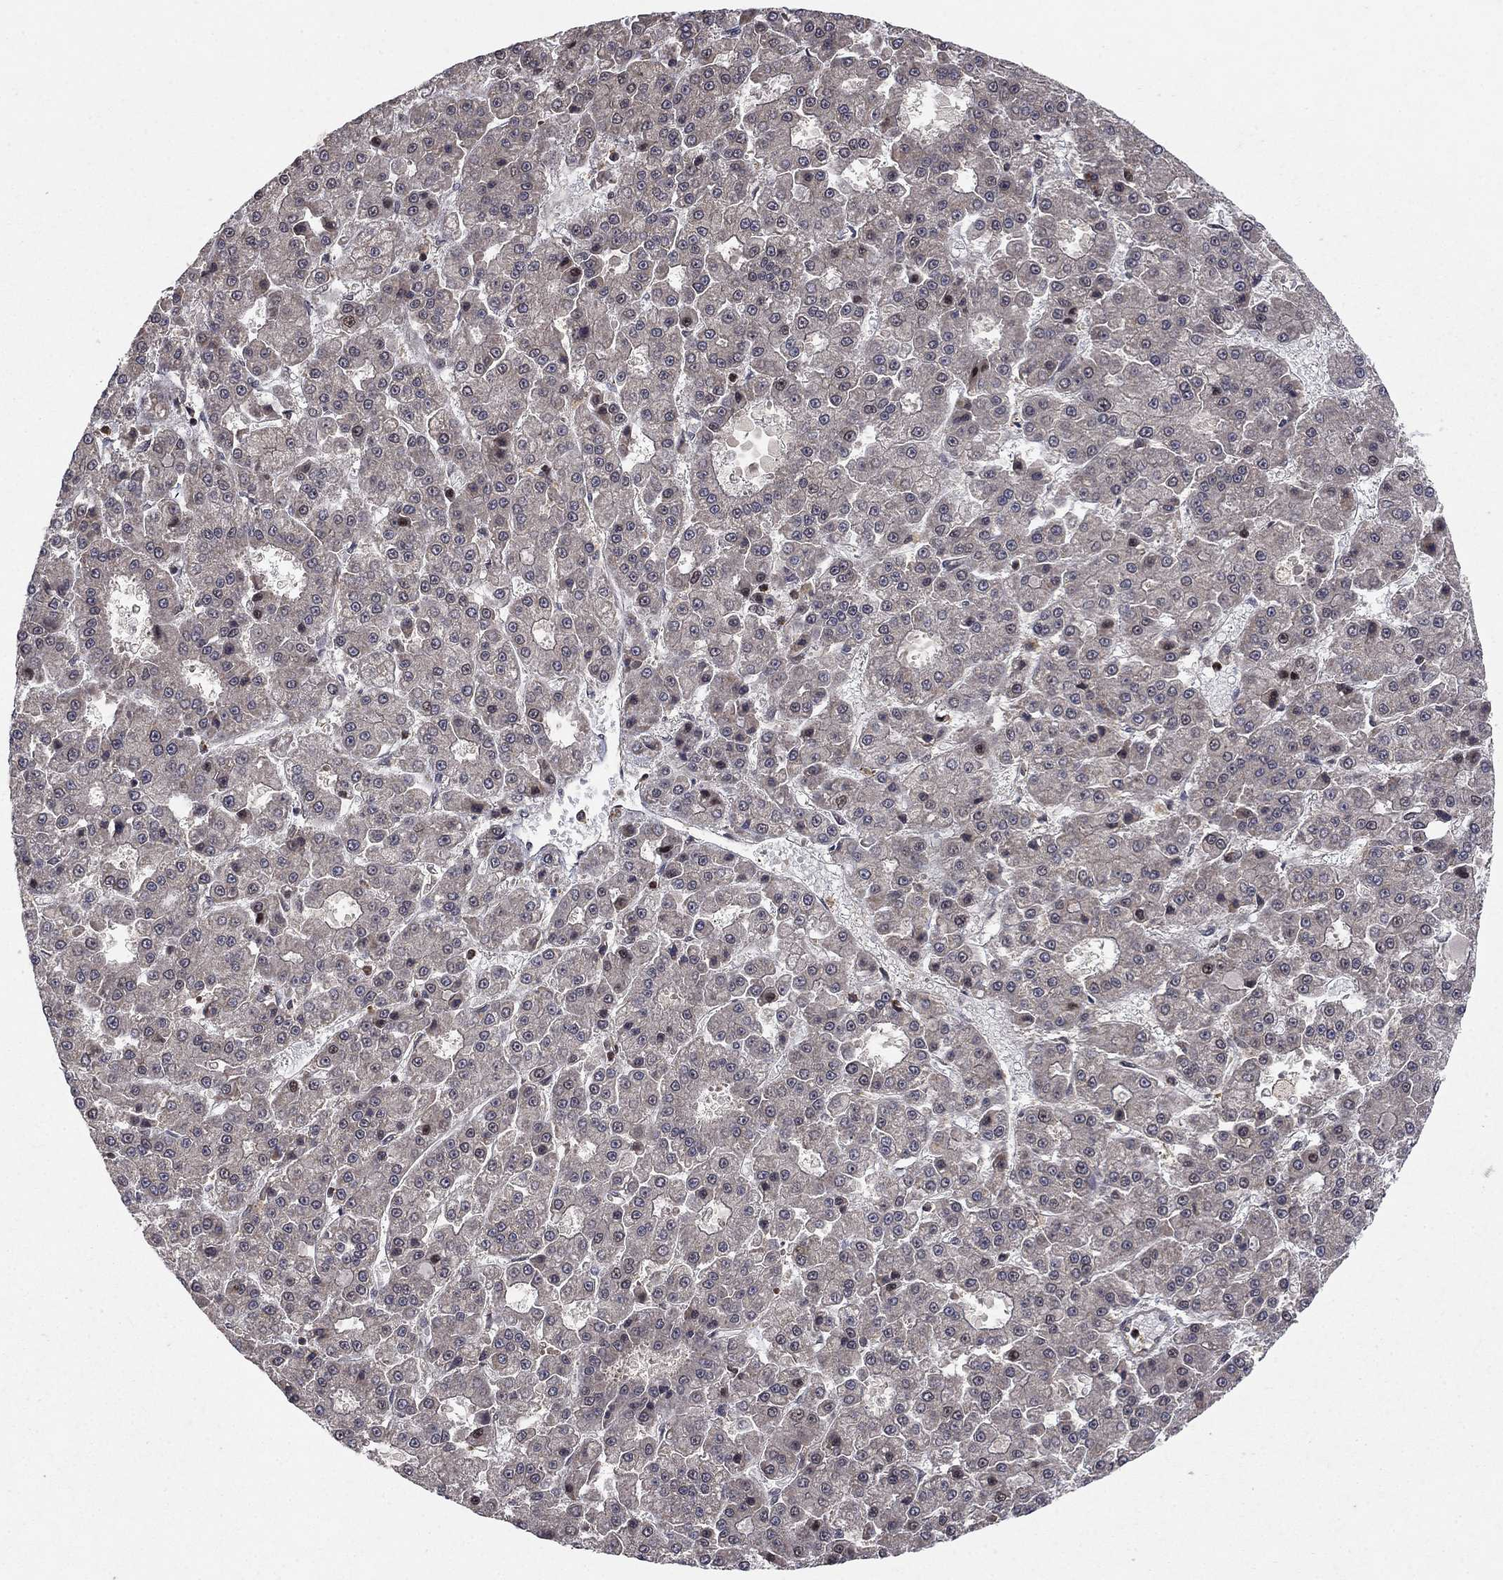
{"staining": {"intensity": "strong", "quantity": "<25%", "location": "nuclear"}, "tissue": "liver cancer", "cell_type": "Tumor cells", "image_type": "cancer", "snomed": [{"axis": "morphology", "description": "Carcinoma, Hepatocellular, NOS"}, {"axis": "topography", "description": "Liver"}], "caption": "The immunohistochemical stain highlights strong nuclear staining in tumor cells of liver hepatocellular carcinoma tissue.", "gene": "CCDC66", "patient": {"sex": "male", "age": 70}}